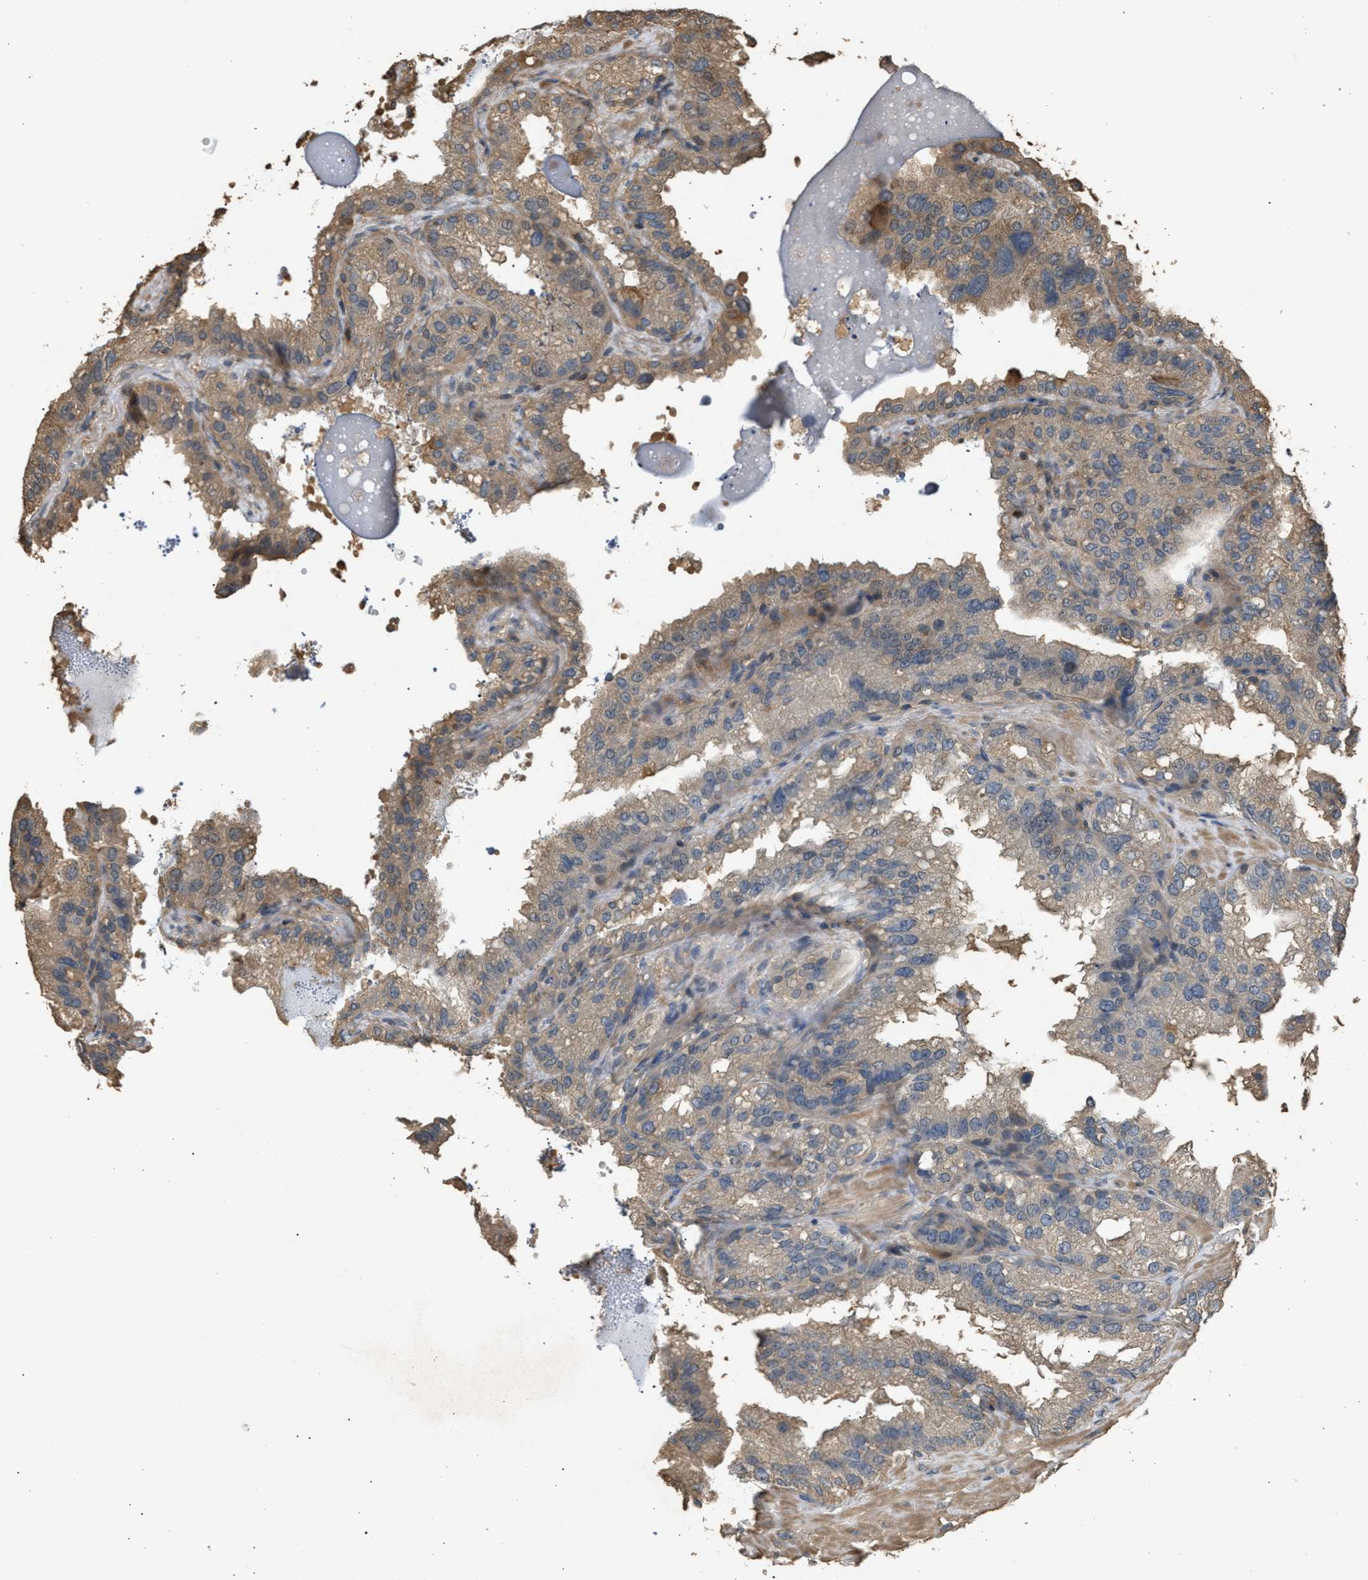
{"staining": {"intensity": "weak", "quantity": "25%-75%", "location": "cytoplasmic/membranous"}, "tissue": "seminal vesicle", "cell_type": "Glandular cells", "image_type": "normal", "snomed": [{"axis": "morphology", "description": "Normal tissue, NOS"}, {"axis": "topography", "description": "Seminal veicle"}], "caption": "Immunohistochemistry (IHC) histopathology image of unremarkable seminal vesicle: seminal vesicle stained using immunohistochemistry shows low levels of weak protein expression localized specifically in the cytoplasmic/membranous of glandular cells, appearing as a cytoplasmic/membranous brown color.", "gene": "ARHGDIA", "patient": {"sex": "male", "age": 68}}